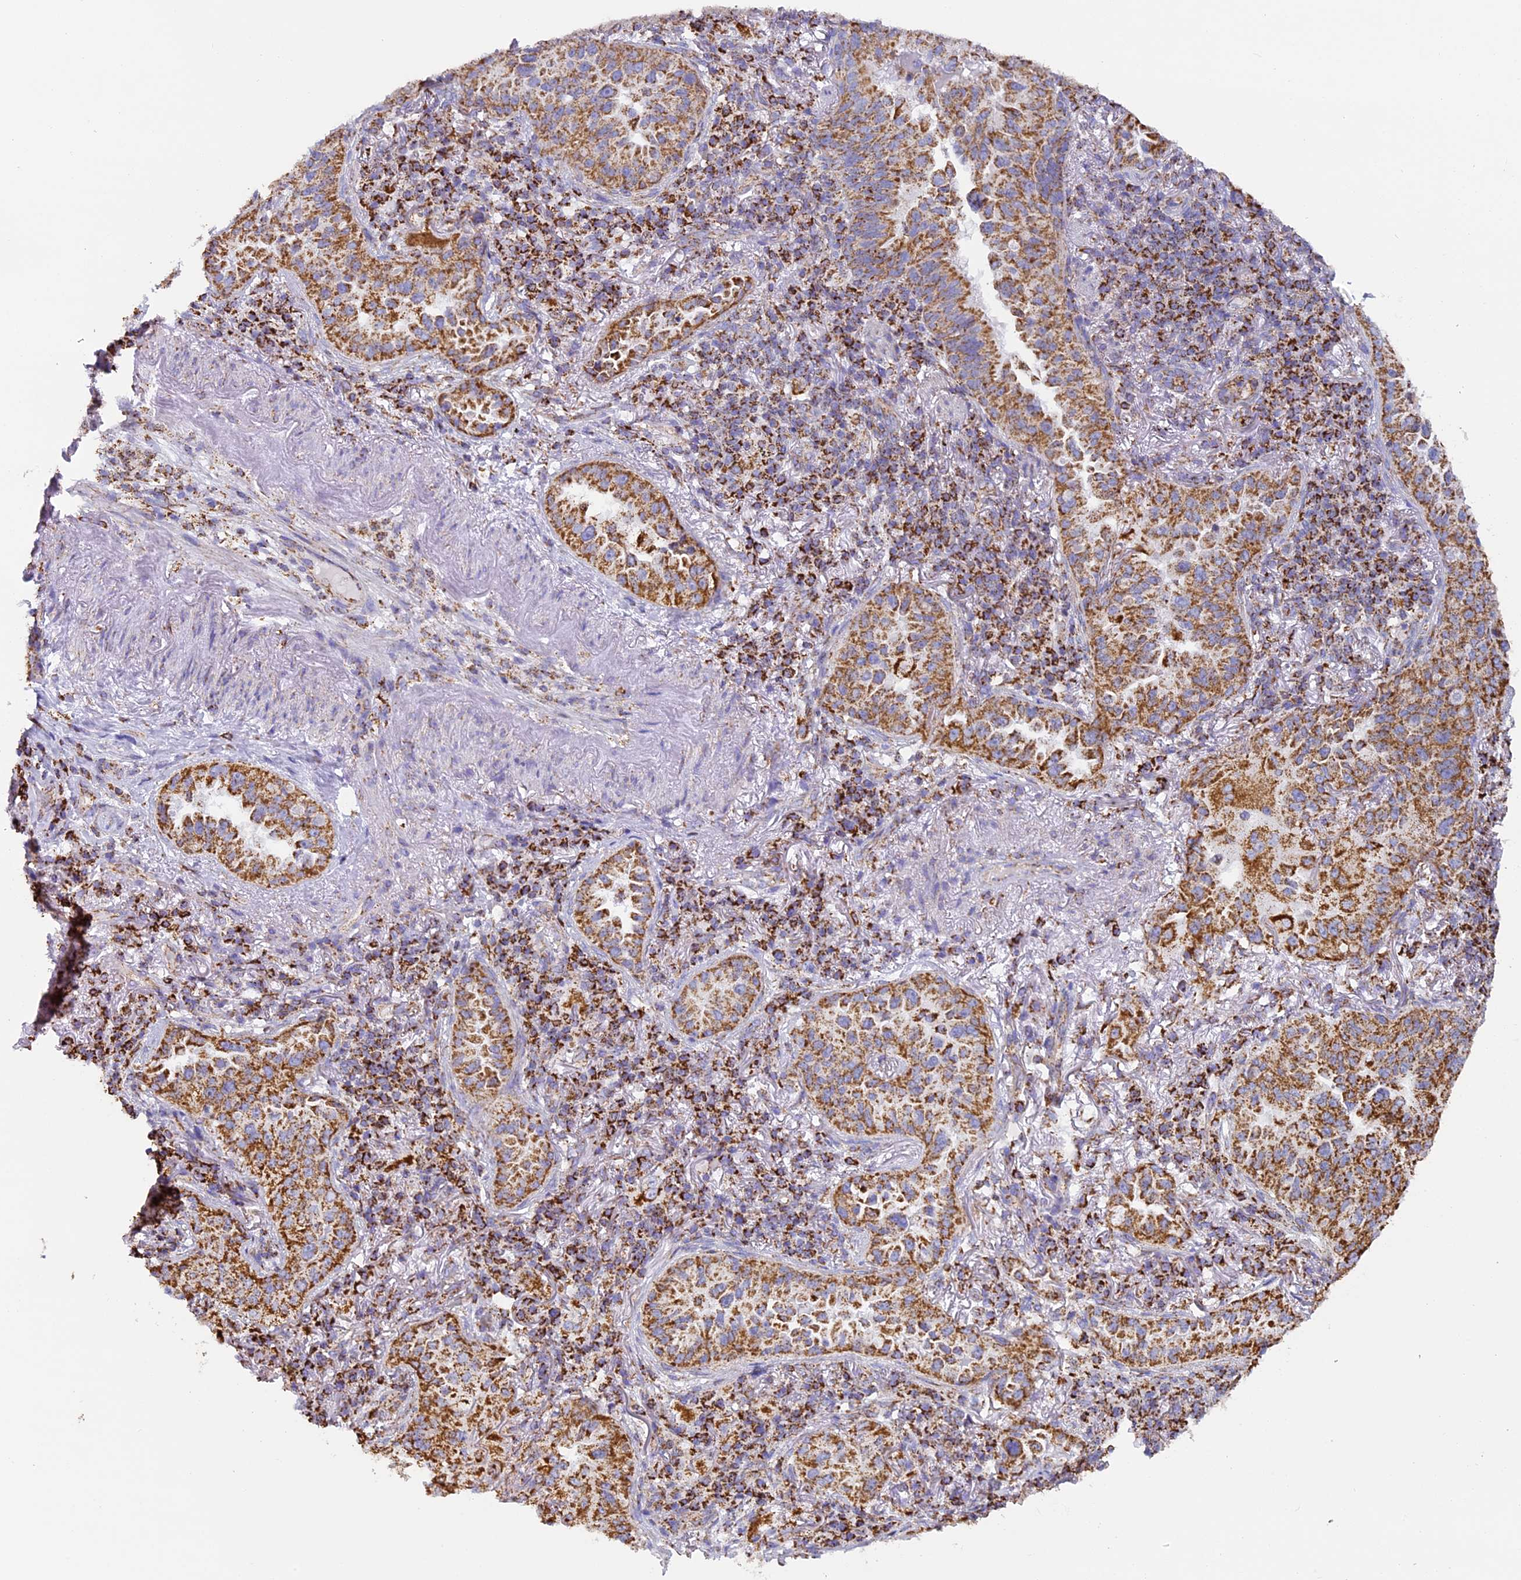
{"staining": {"intensity": "moderate", "quantity": ">75%", "location": "cytoplasmic/membranous"}, "tissue": "lung cancer", "cell_type": "Tumor cells", "image_type": "cancer", "snomed": [{"axis": "morphology", "description": "Adenocarcinoma, NOS"}, {"axis": "topography", "description": "Lung"}], "caption": "The micrograph reveals immunohistochemical staining of lung cancer (adenocarcinoma). There is moderate cytoplasmic/membranous positivity is present in approximately >75% of tumor cells.", "gene": "STK17A", "patient": {"sex": "female", "age": 69}}